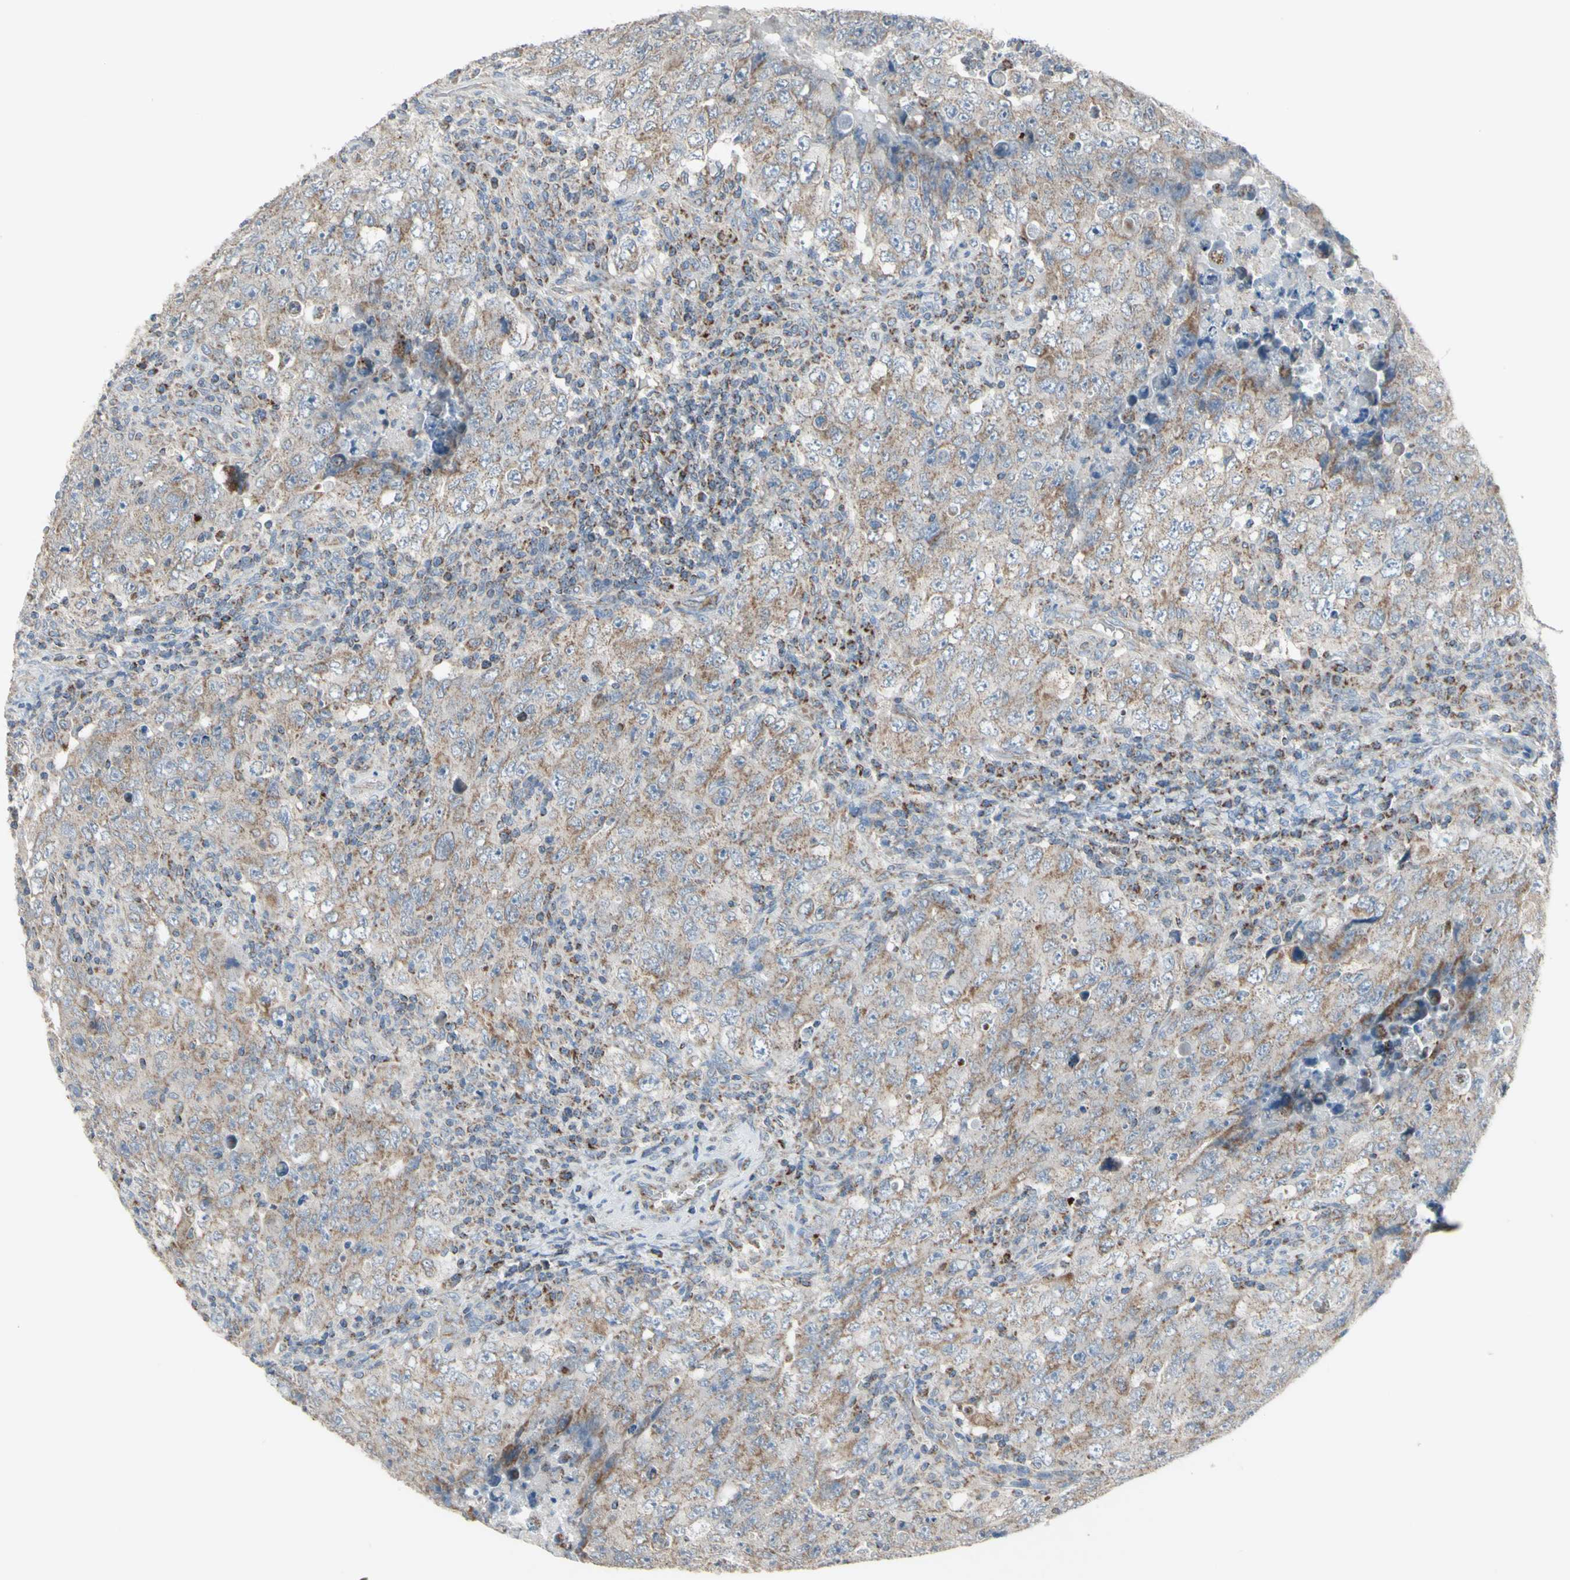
{"staining": {"intensity": "weak", "quantity": "25%-75%", "location": "cytoplasmic/membranous"}, "tissue": "testis cancer", "cell_type": "Tumor cells", "image_type": "cancer", "snomed": [{"axis": "morphology", "description": "Carcinoma, Embryonal, NOS"}, {"axis": "topography", "description": "Testis"}], "caption": "Immunohistochemical staining of human embryonal carcinoma (testis) displays low levels of weak cytoplasmic/membranous protein positivity in approximately 25%-75% of tumor cells.", "gene": "FAM171B", "patient": {"sex": "male", "age": 26}}